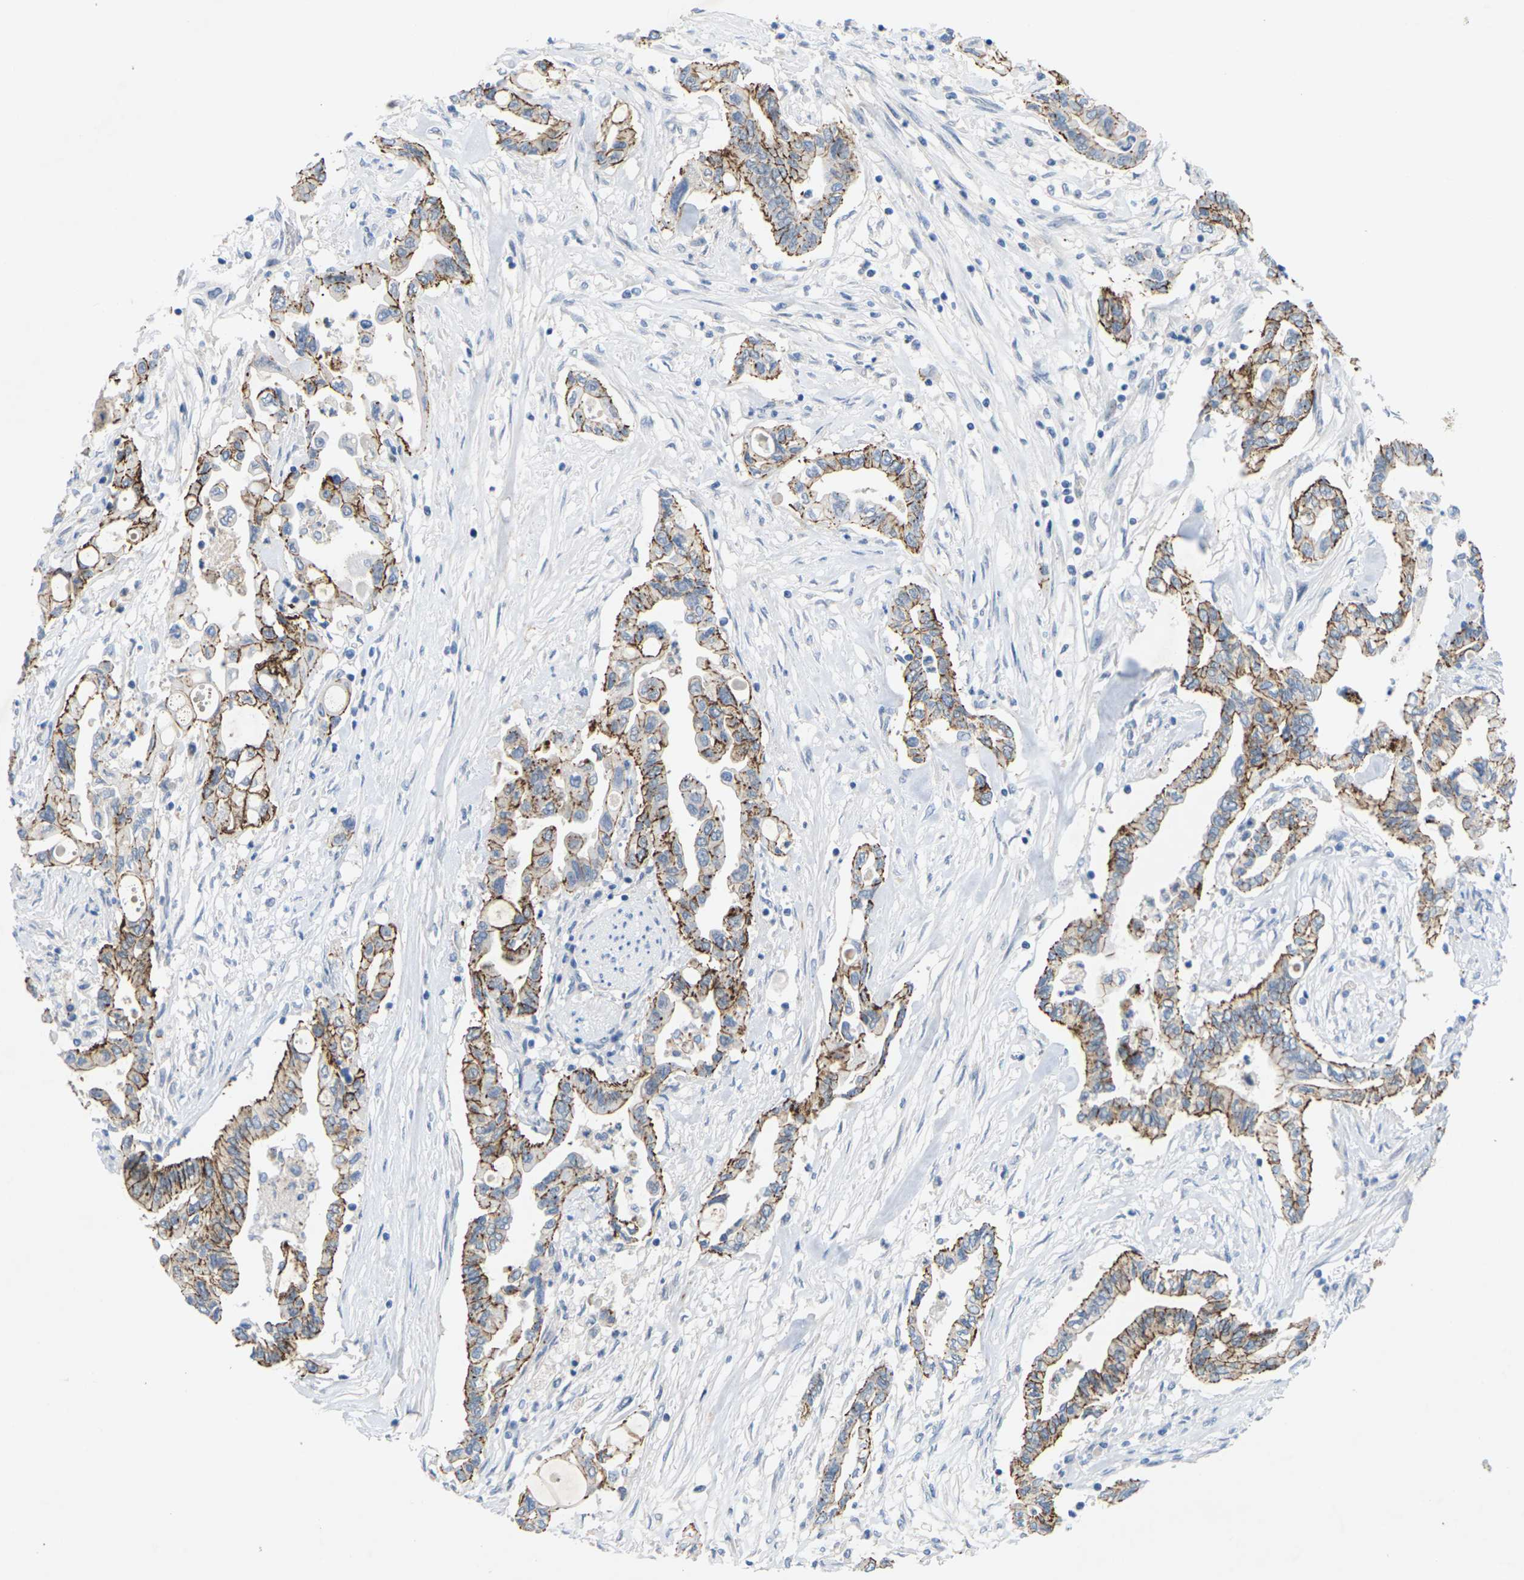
{"staining": {"intensity": "moderate", "quantity": ">75%", "location": "cytoplasmic/membranous"}, "tissue": "pancreatic cancer", "cell_type": "Tumor cells", "image_type": "cancer", "snomed": [{"axis": "morphology", "description": "Adenocarcinoma, NOS"}, {"axis": "topography", "description": "Pancreas"}], "caption": "Adenocarcinoma (pancreatic) stained with IHC displays moderate cytoplasmic/membranous positivity in approximately >75% of tumor cells. The protein is stained brown, and the nuclei are stained in blue (DAB IHC with brightfield microscopy, high magnification).", "gene": "CLDN3", "patient": {"sex": "female", "age": 57}}